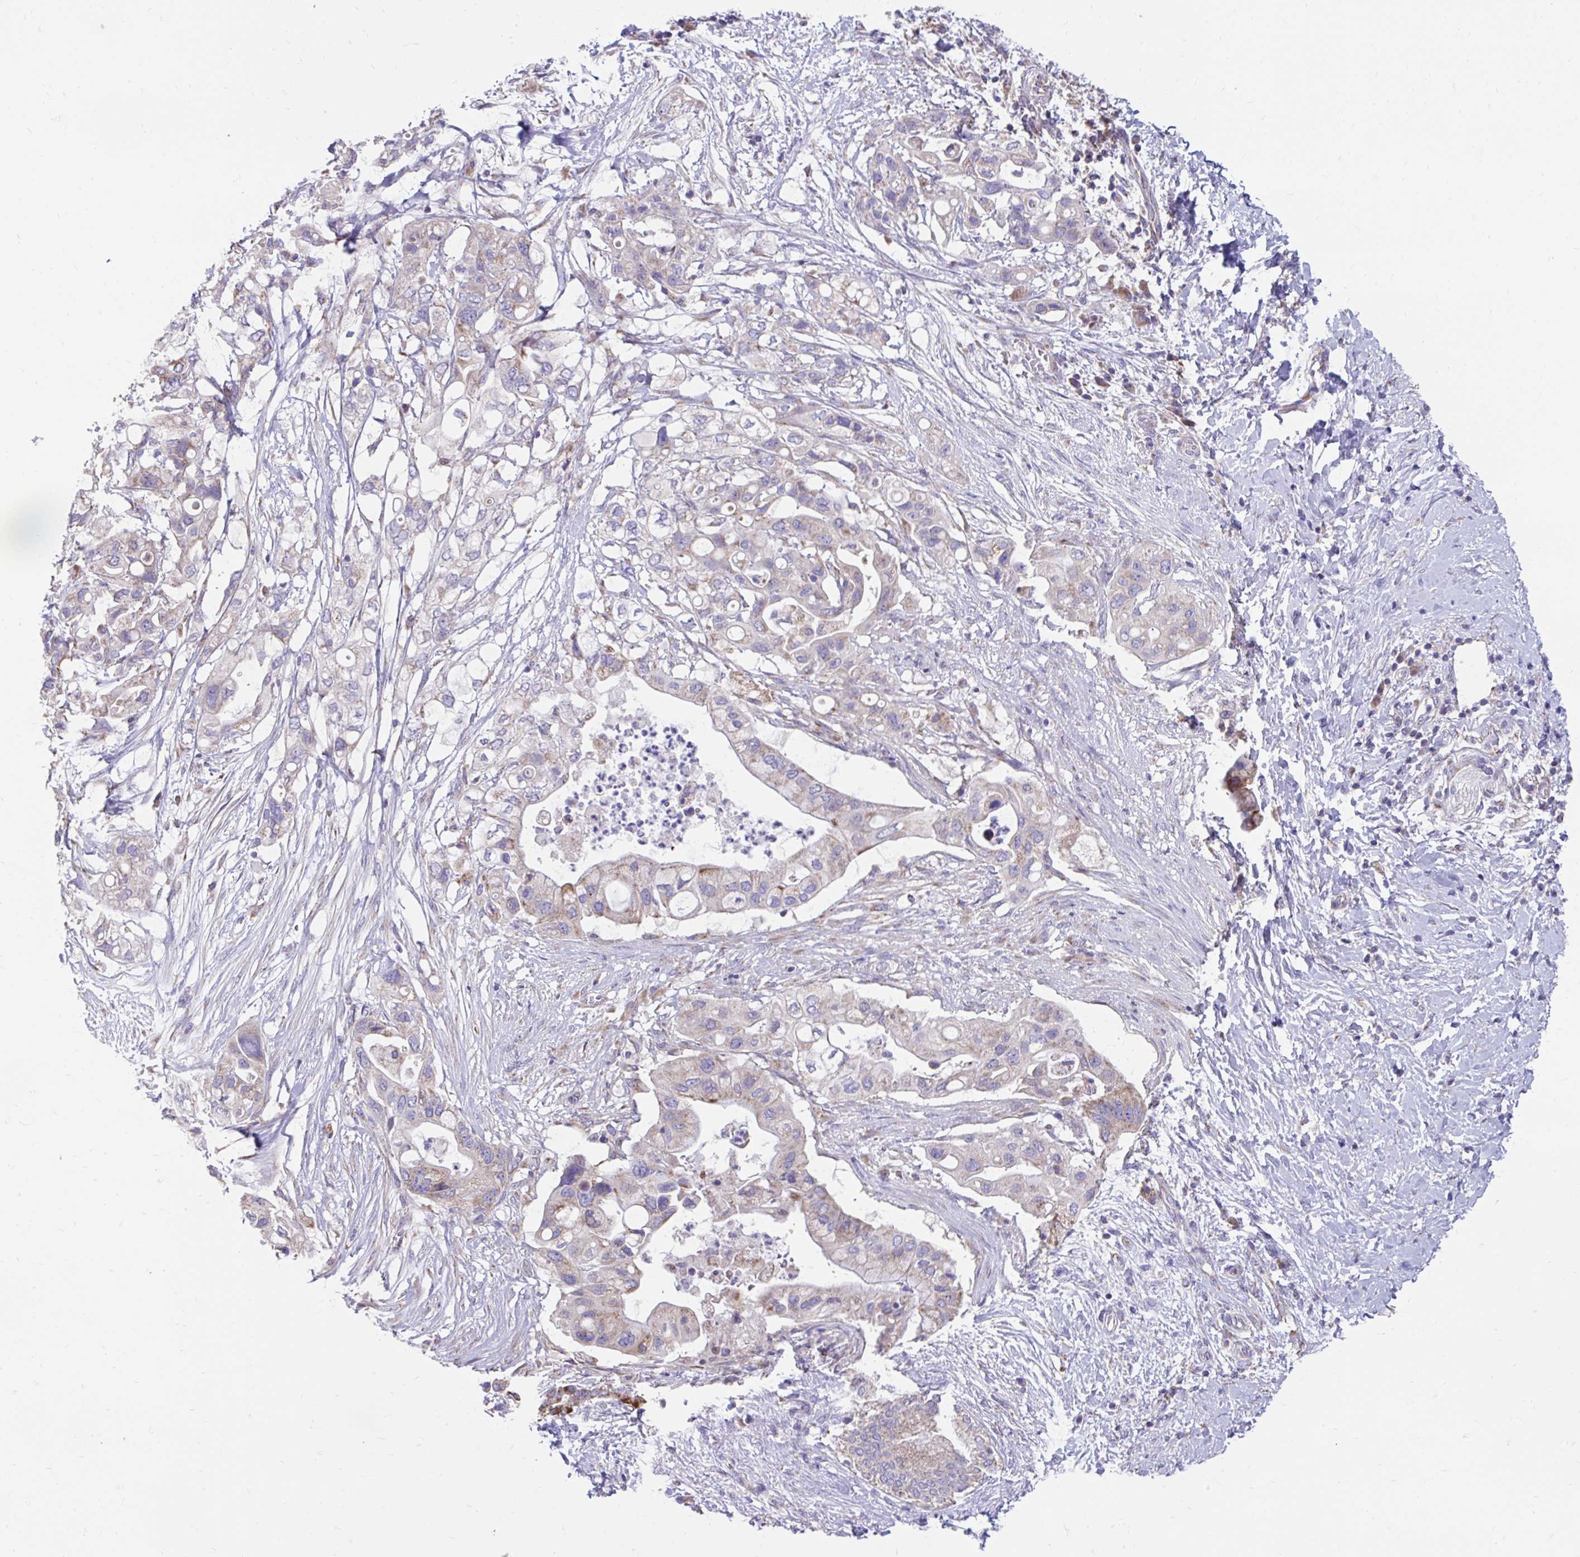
{"staining": {"intensity": "weak", "quantity": "25%-75%", "location": "cytoplasmic/membranous"}, "tissue": "pancreatic cancer", "cell_type": "Tumor cells", "image_type": "cancer", "snomed": [{"axis": "morphology", "description": "Adenocarcinoma, NOS"}, {"axis": "topography", "description": "Pancreas"}], "caption": "Immunohistochemistry (DAB) staining of human pancreatic cancer shows weak cytoplasmic/membranous protein staining in about 25%-75% of tumor cells.", "gene": "LINGO4", "patient": {"sex": "female", "age": 72}}